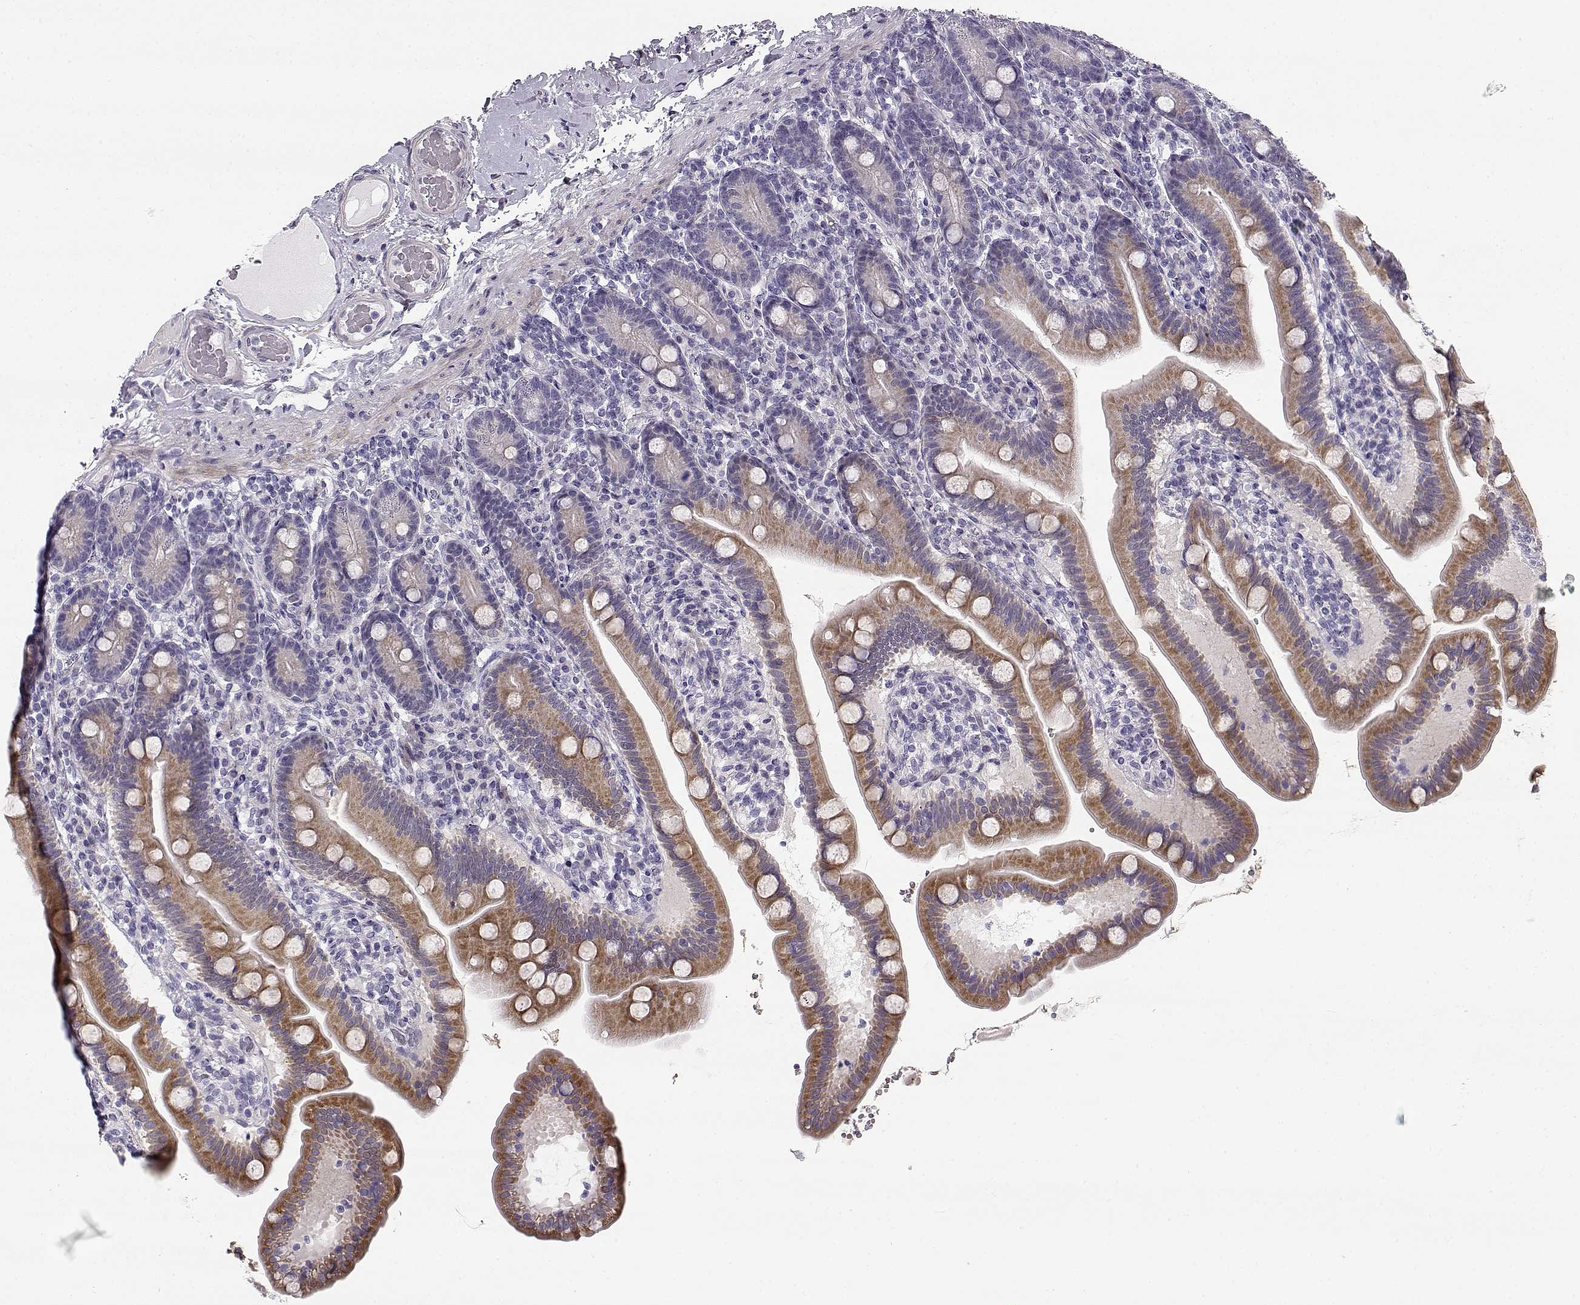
{"staining": {"intensity": "moderate", "quantity": "25%-75%", "location": "cytoplasmic/membranous"}, "tissue": "small intestine", "cell_type": "Glandular cells", "image_type": "normal", "snomed": [{"axis": "morphology", "description": "Normal tissue, NOS"}, {"axis": "topography", "description": "Small intestine"}], "caption": "Immunohistochemistry of unremarkable human small intestine shows medium levels of moderate cytoplasmic/membranous staining in about 25%-75% of glandular cells.", "gene": "CREB3L3", "patient": {"sex": "male", "age": 66}}